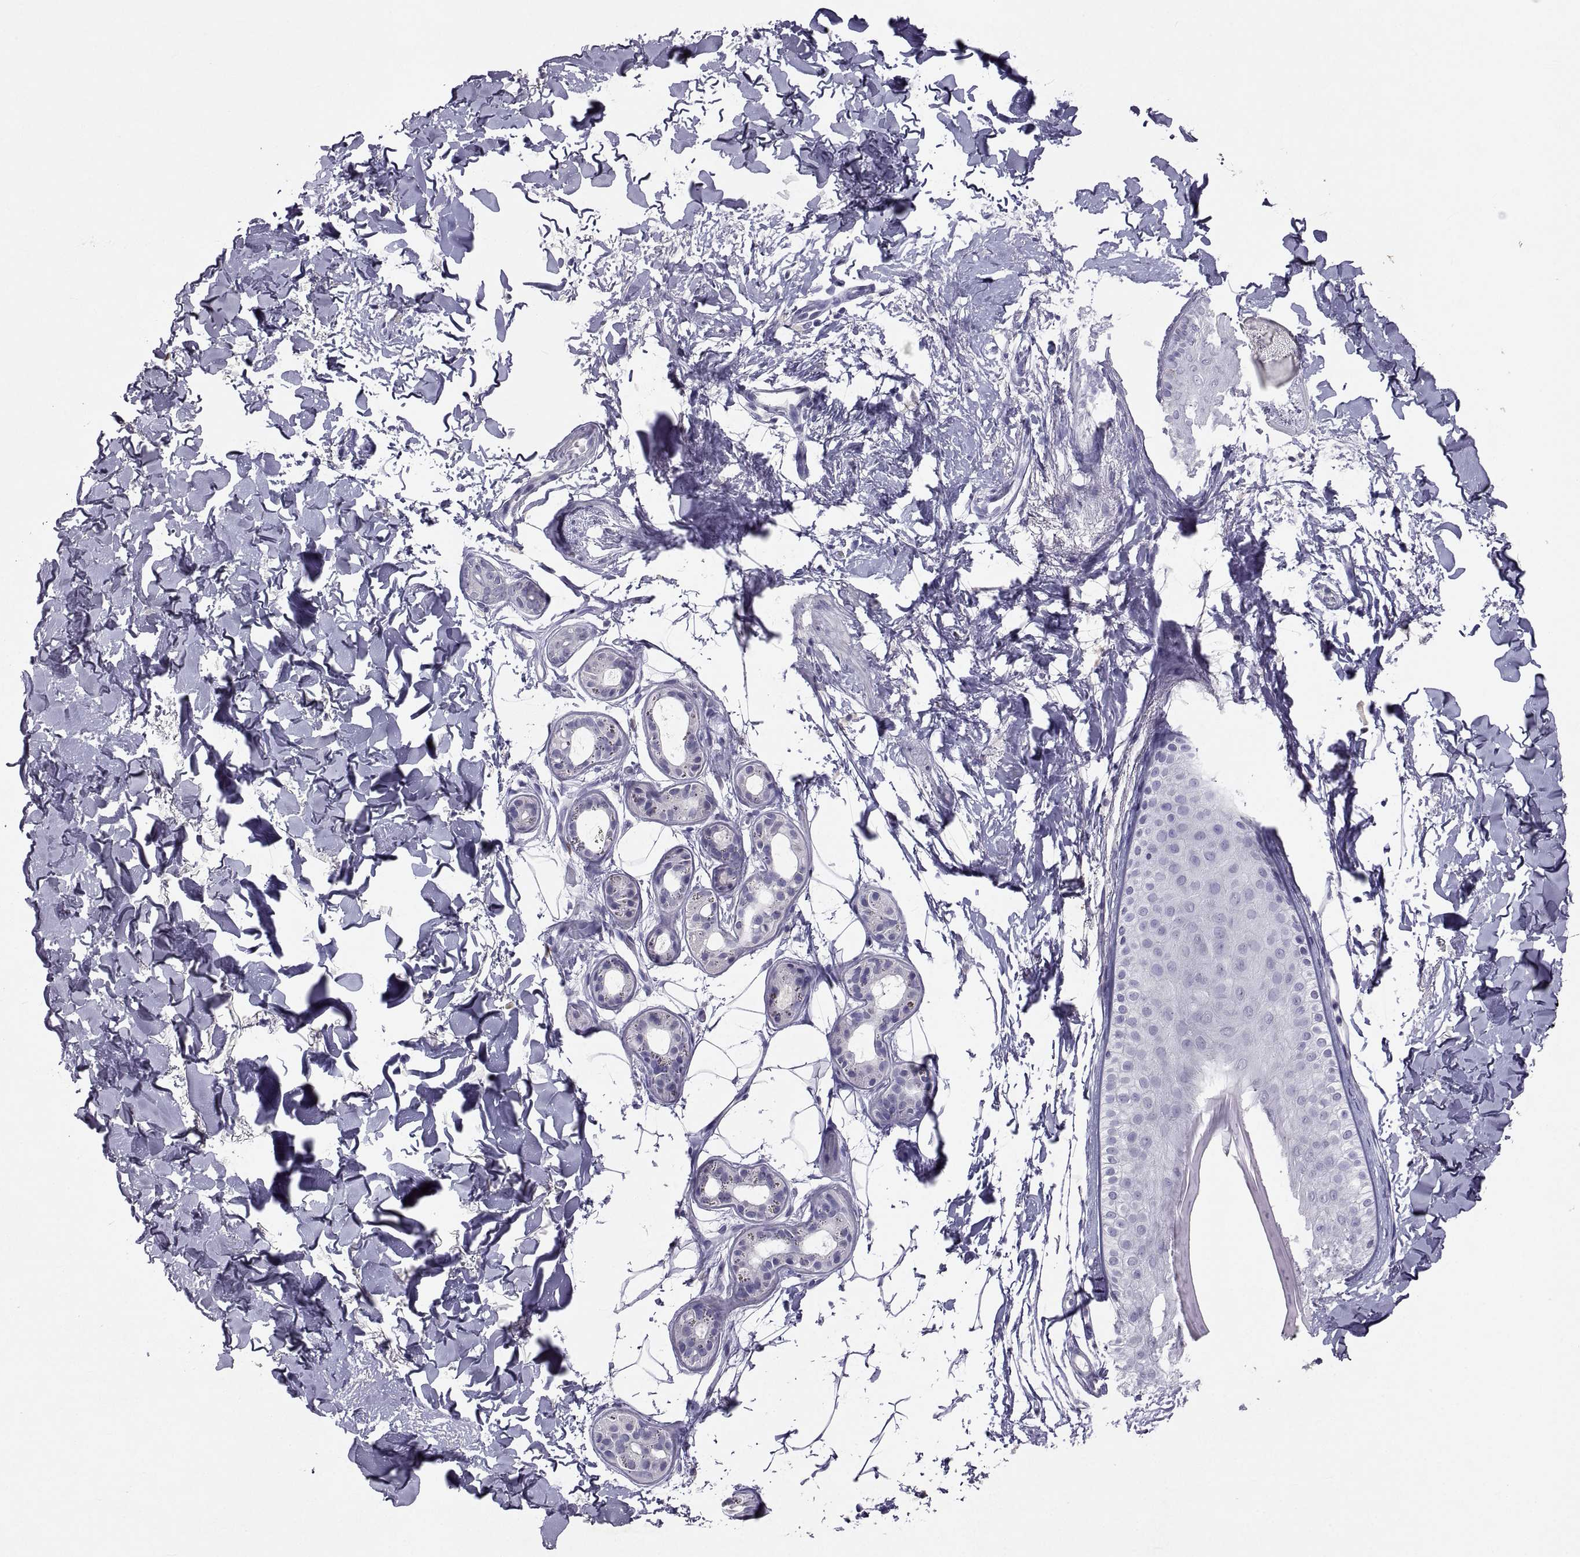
{"staining": {"intensity": "negative", "quantity": "none", "location": "none"}, "tissue": "skin cancer", "cell_type": "Tumor cells", "image_type": "cancer", "snomed": [{"axis": "morphology", "description": "Normal tissue, NOS"}, {"axis": "morphology", "description": "Basal cell carcinoma"}, {"axis": "topography", "description": "Skin"}], "caption": "Tumor cells show no significant protein expression in skin cancer (basal cell carcinoma).", "gene": "SOX21", "patient": {"sex": "male", "age": 84}}